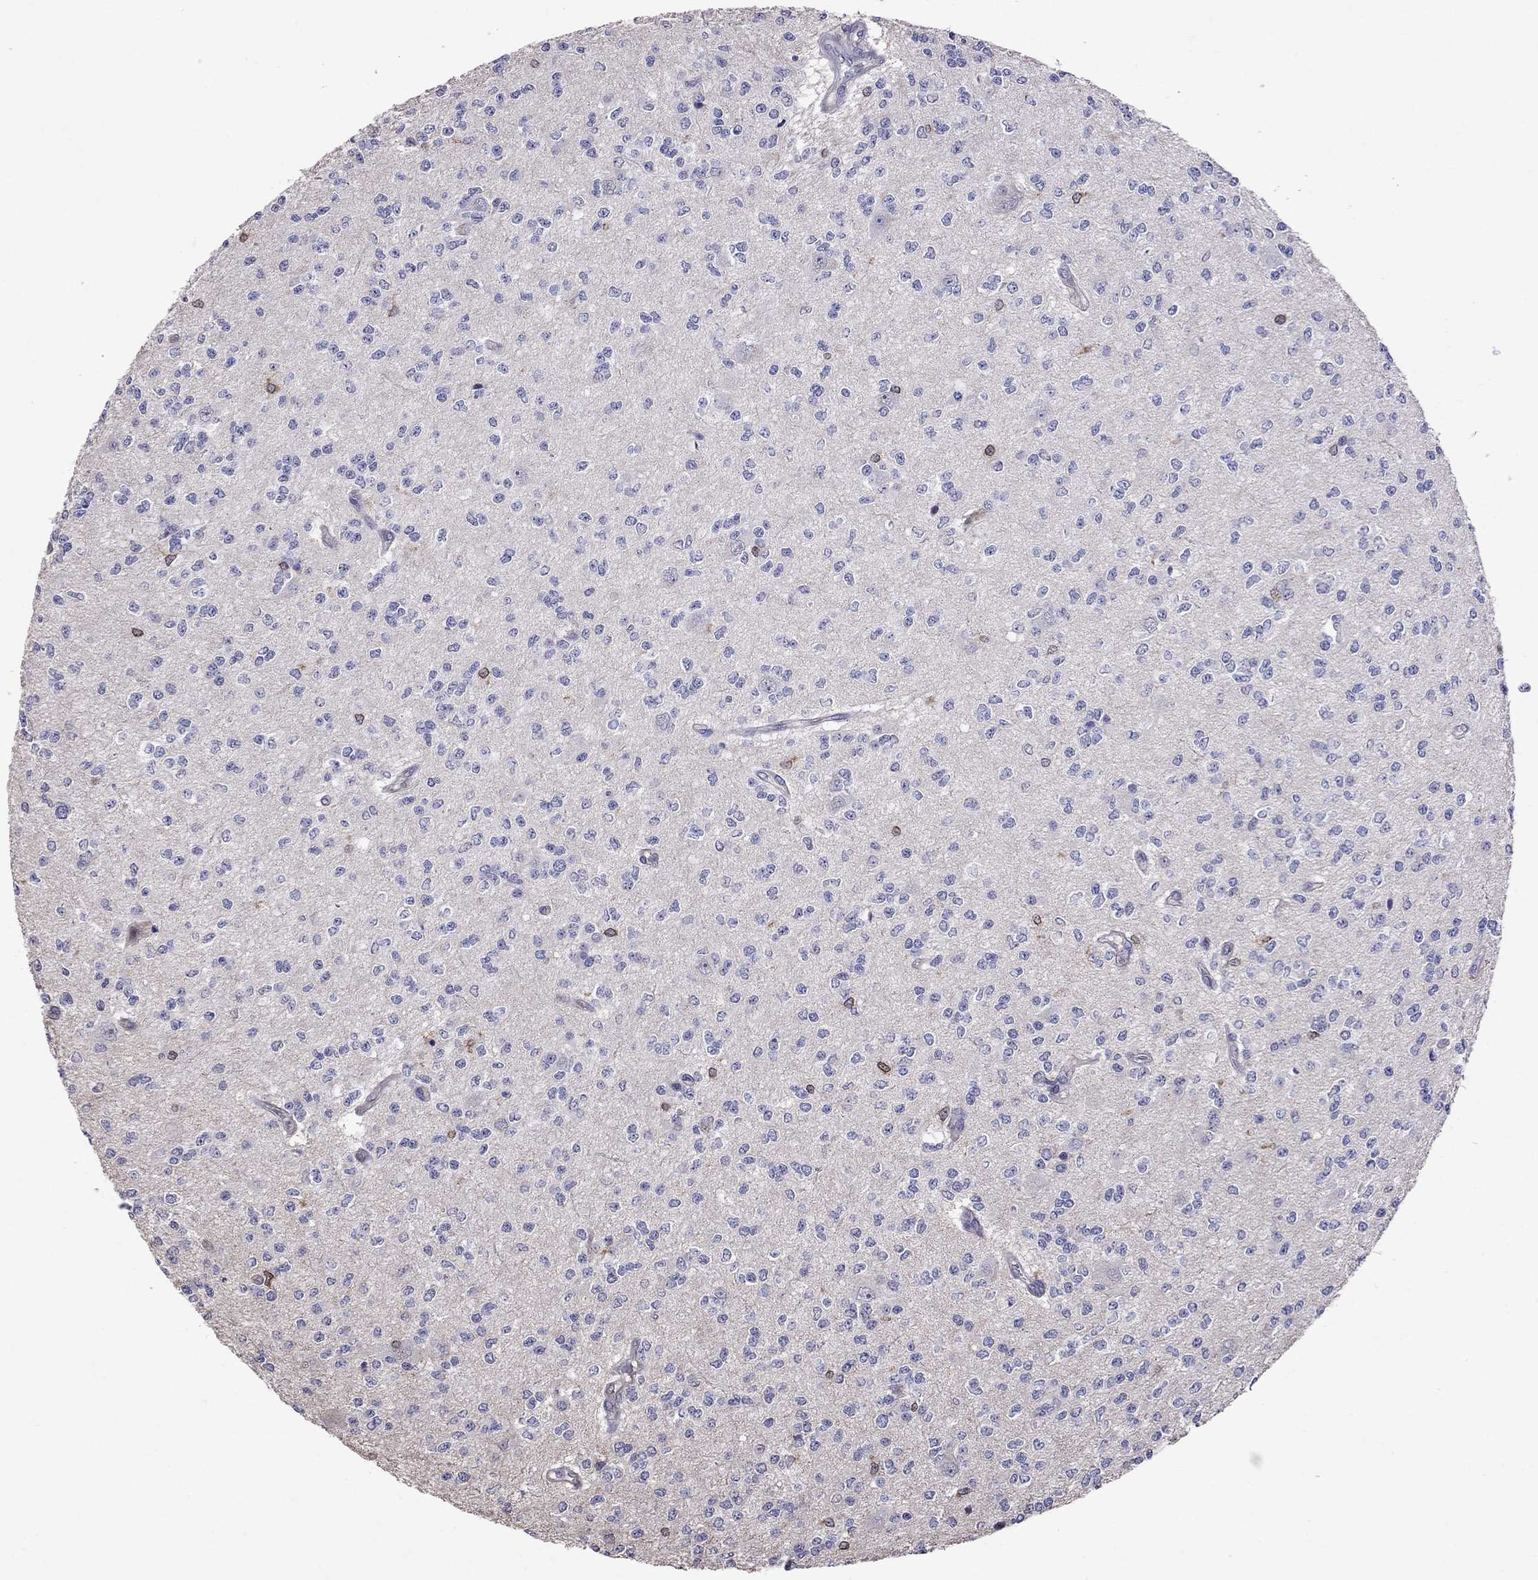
{"staining": {"intensity": "negative", "quantity": "none", "location": "none"}, "tissue": "glioma", "cell_type": "Tumor cells", "image_type": "cancer", "snomed": [{"axis": "morphology", "description": "Glioma, malignant, Low grade"}, {"axis": "topography", "description": "Brain"}], "caption": "Immunohistochemistry (IHC) histopathology image of human glioma stained for a protein (brown), which exhibits no staining in tumor cells. Nuclei are stained in blue.", "gene": "ADAM28", "patient": {"sex": "male", "age": 67}}